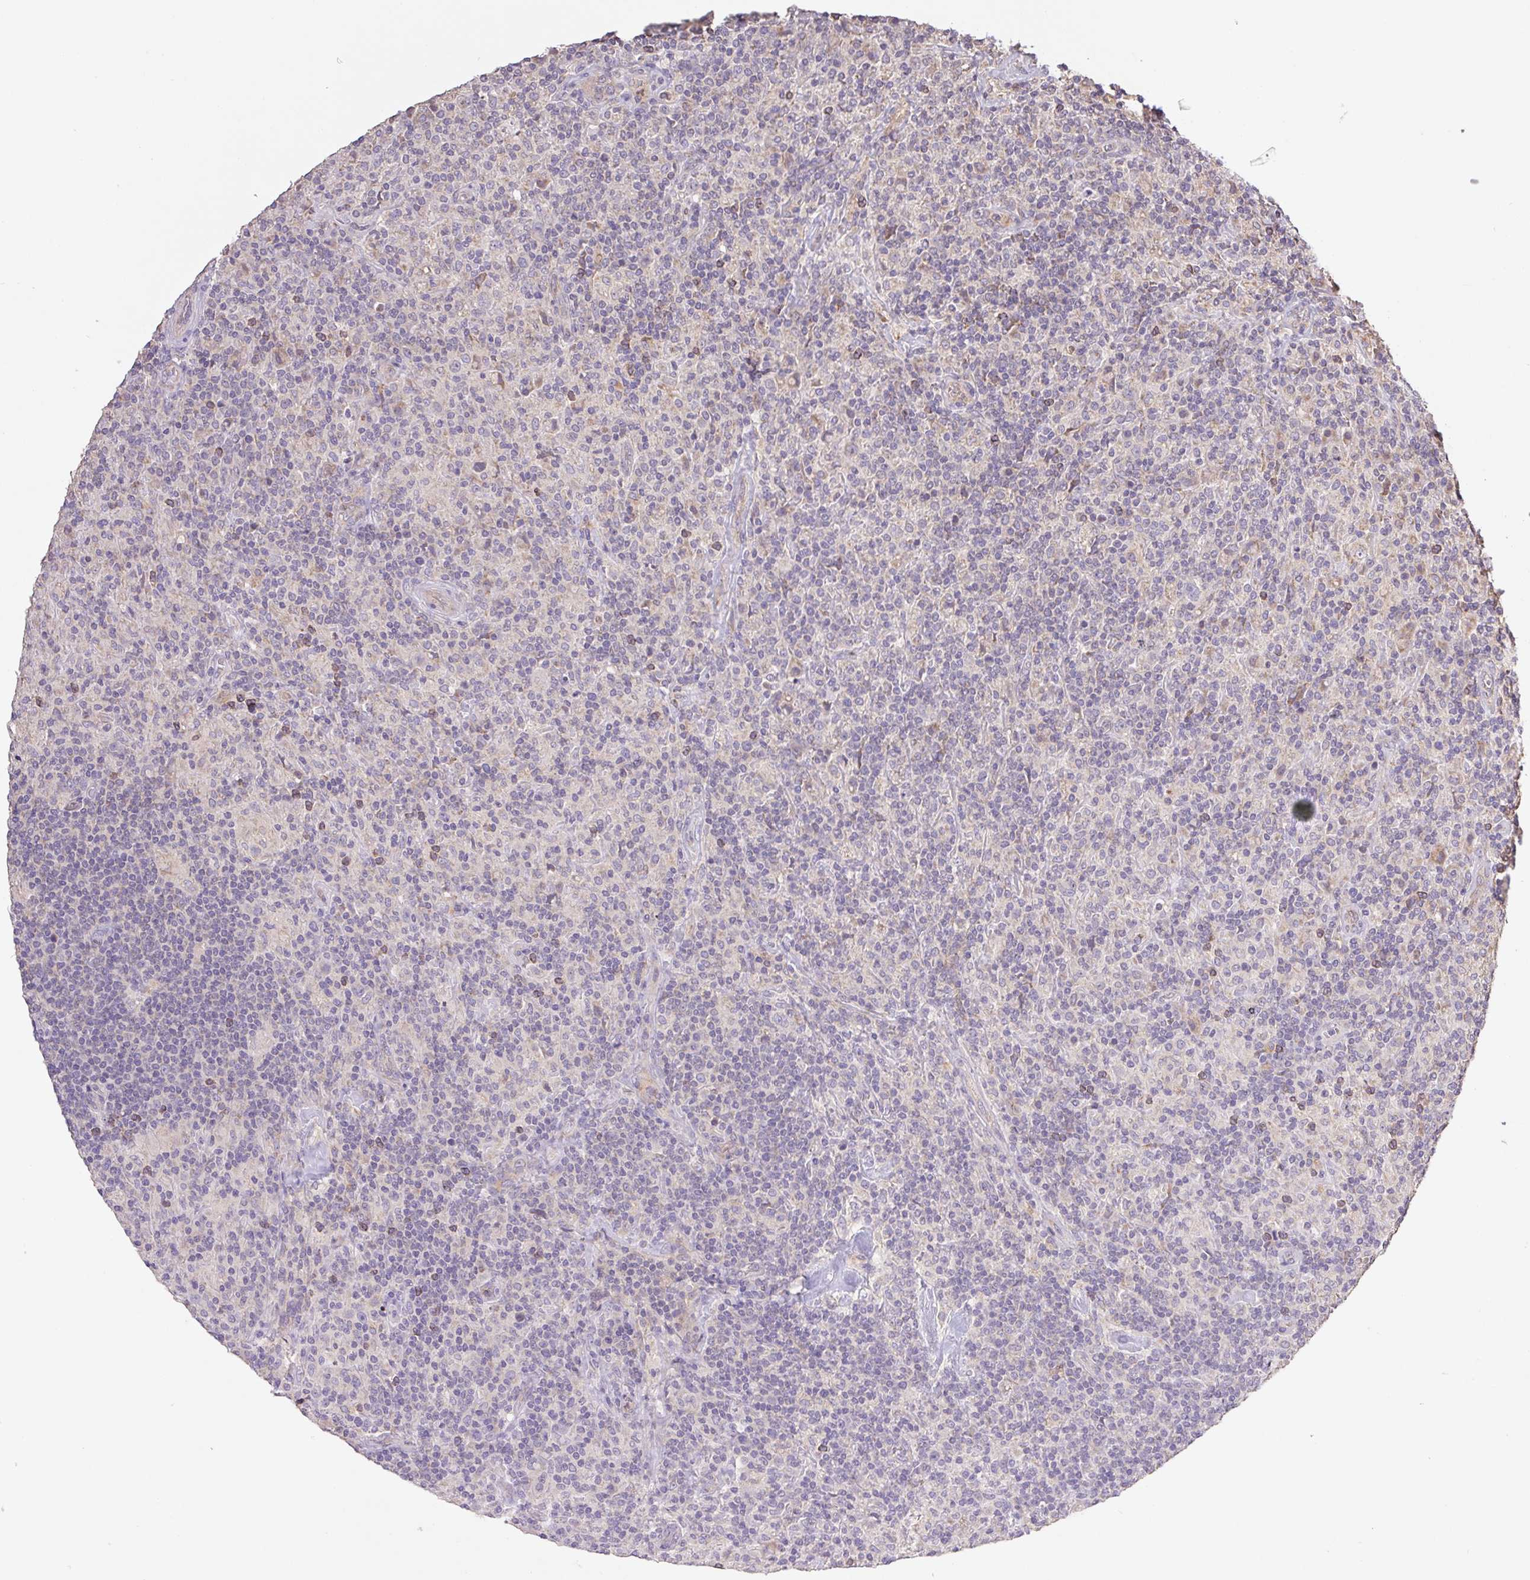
{"staining": {"intensity": "negative", "quantity": "none", "location": "none"}, "tissue": "lymphoma", "cell_type": "Tumor cells", "image_type": "cancer", "snomed": [{"axis": "morphology", "description": "Hodgkin's disease, NOS"}, {"axis": "topography", "description": "Lymph node"}], "caption": "Immunohistochemical staining of Hodgkin's disease exhibits no significant expression in tumor cells.", "gene": "RAB11A", "patient": {"sex": "male", "age": 70}}